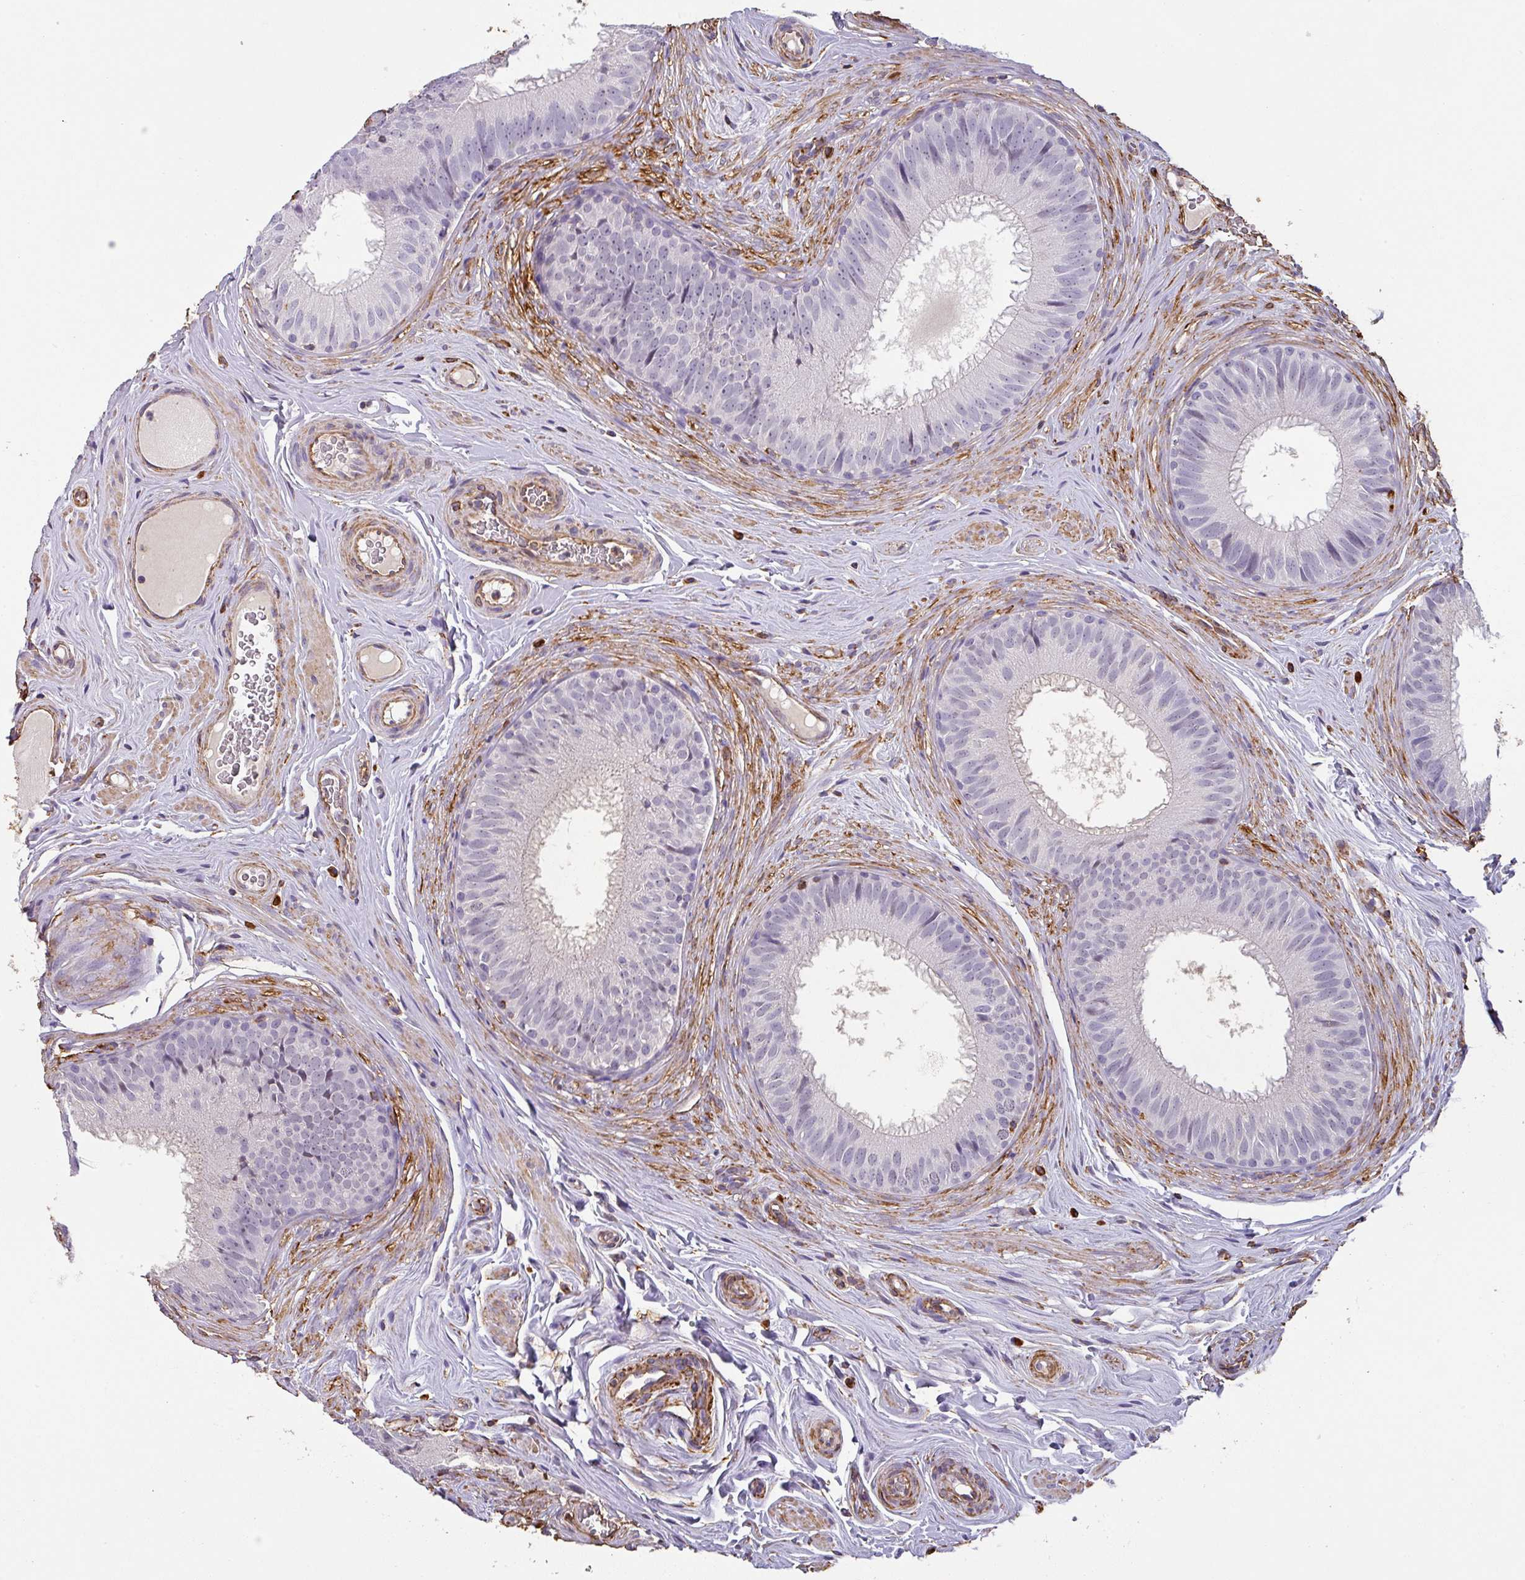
{"staining": {"intensity": "moderate", "quantity": "<25%", "location": "cytoplasmic/membranous"}, "tissue": "epididymis", "cell_type": "Glandular cells", "image_type": "normal", "snomed": [{"axis": "morphology", "description": "Normal tissue, NOS"}, {"axis": "topography", "description": "Epididymis, spermatic cord, NOS"}], "caption": "The image demonstrates staining of benign epididymis, revealing moderate cytoplasmic/membranous protein staining (brown color) within glandular cells.", "gene": "ZNF280C", "patient": {"sex": "male", "age": 25}}